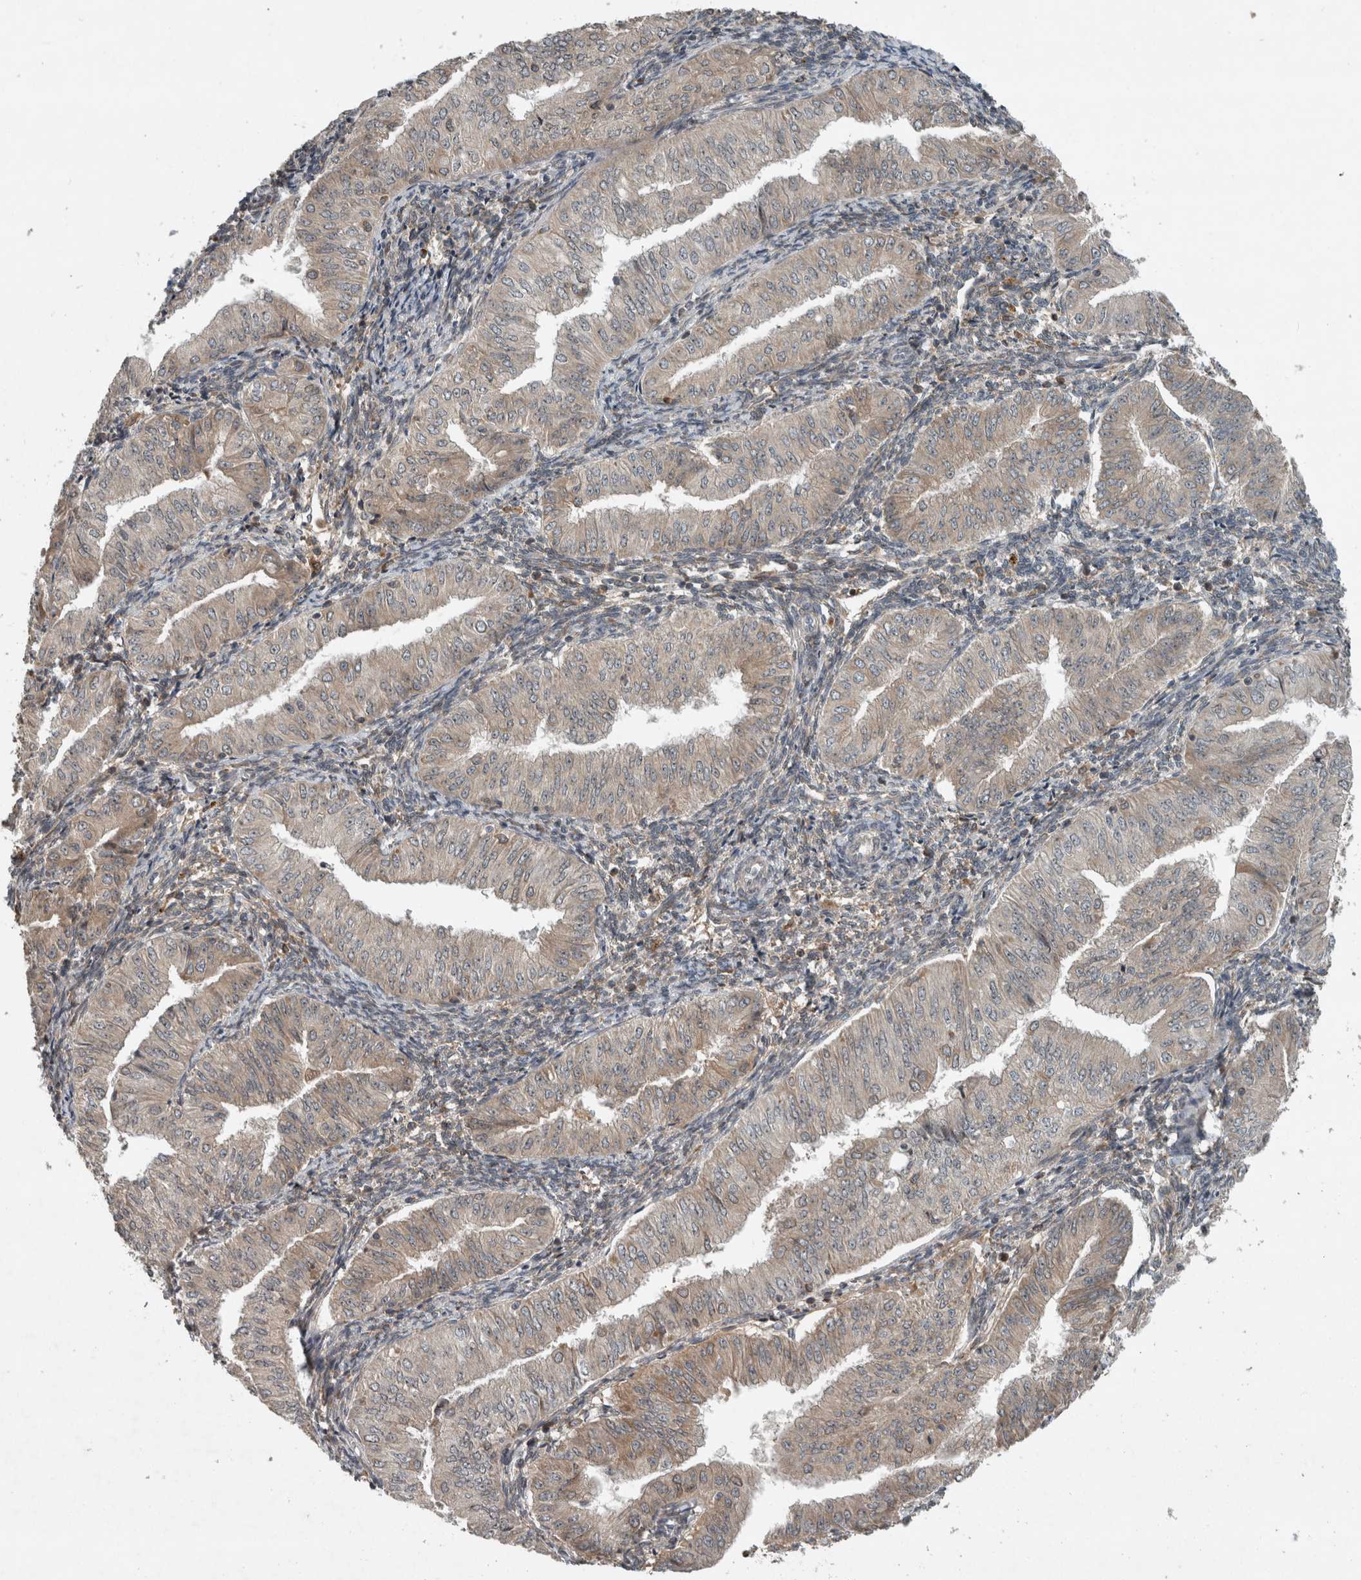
{"staining": {"intensity": "weak", "quantity": "25%-75%", "location": "cytoplasmic/membranous"}, "tissue": "endometrial cancer", "cell_type": "Tumor cells", "image_type": "cancer", "snomed": [{"axis": "morphology", "description": "Normal tissue, NOS"}, {"axis": "morphology", "description": "Adenocarcinoma, NOS"}, {"axis": "topography", "description": "Endometrium"}], "caption": "Human endometrial cancer stained with a brown dye shows weak cytoplasmic/membranous positive staining in approximately 25%-75% of tumor cells.", "gene": "GPR137B", "patient": {"sex": "female", "age": 53}}